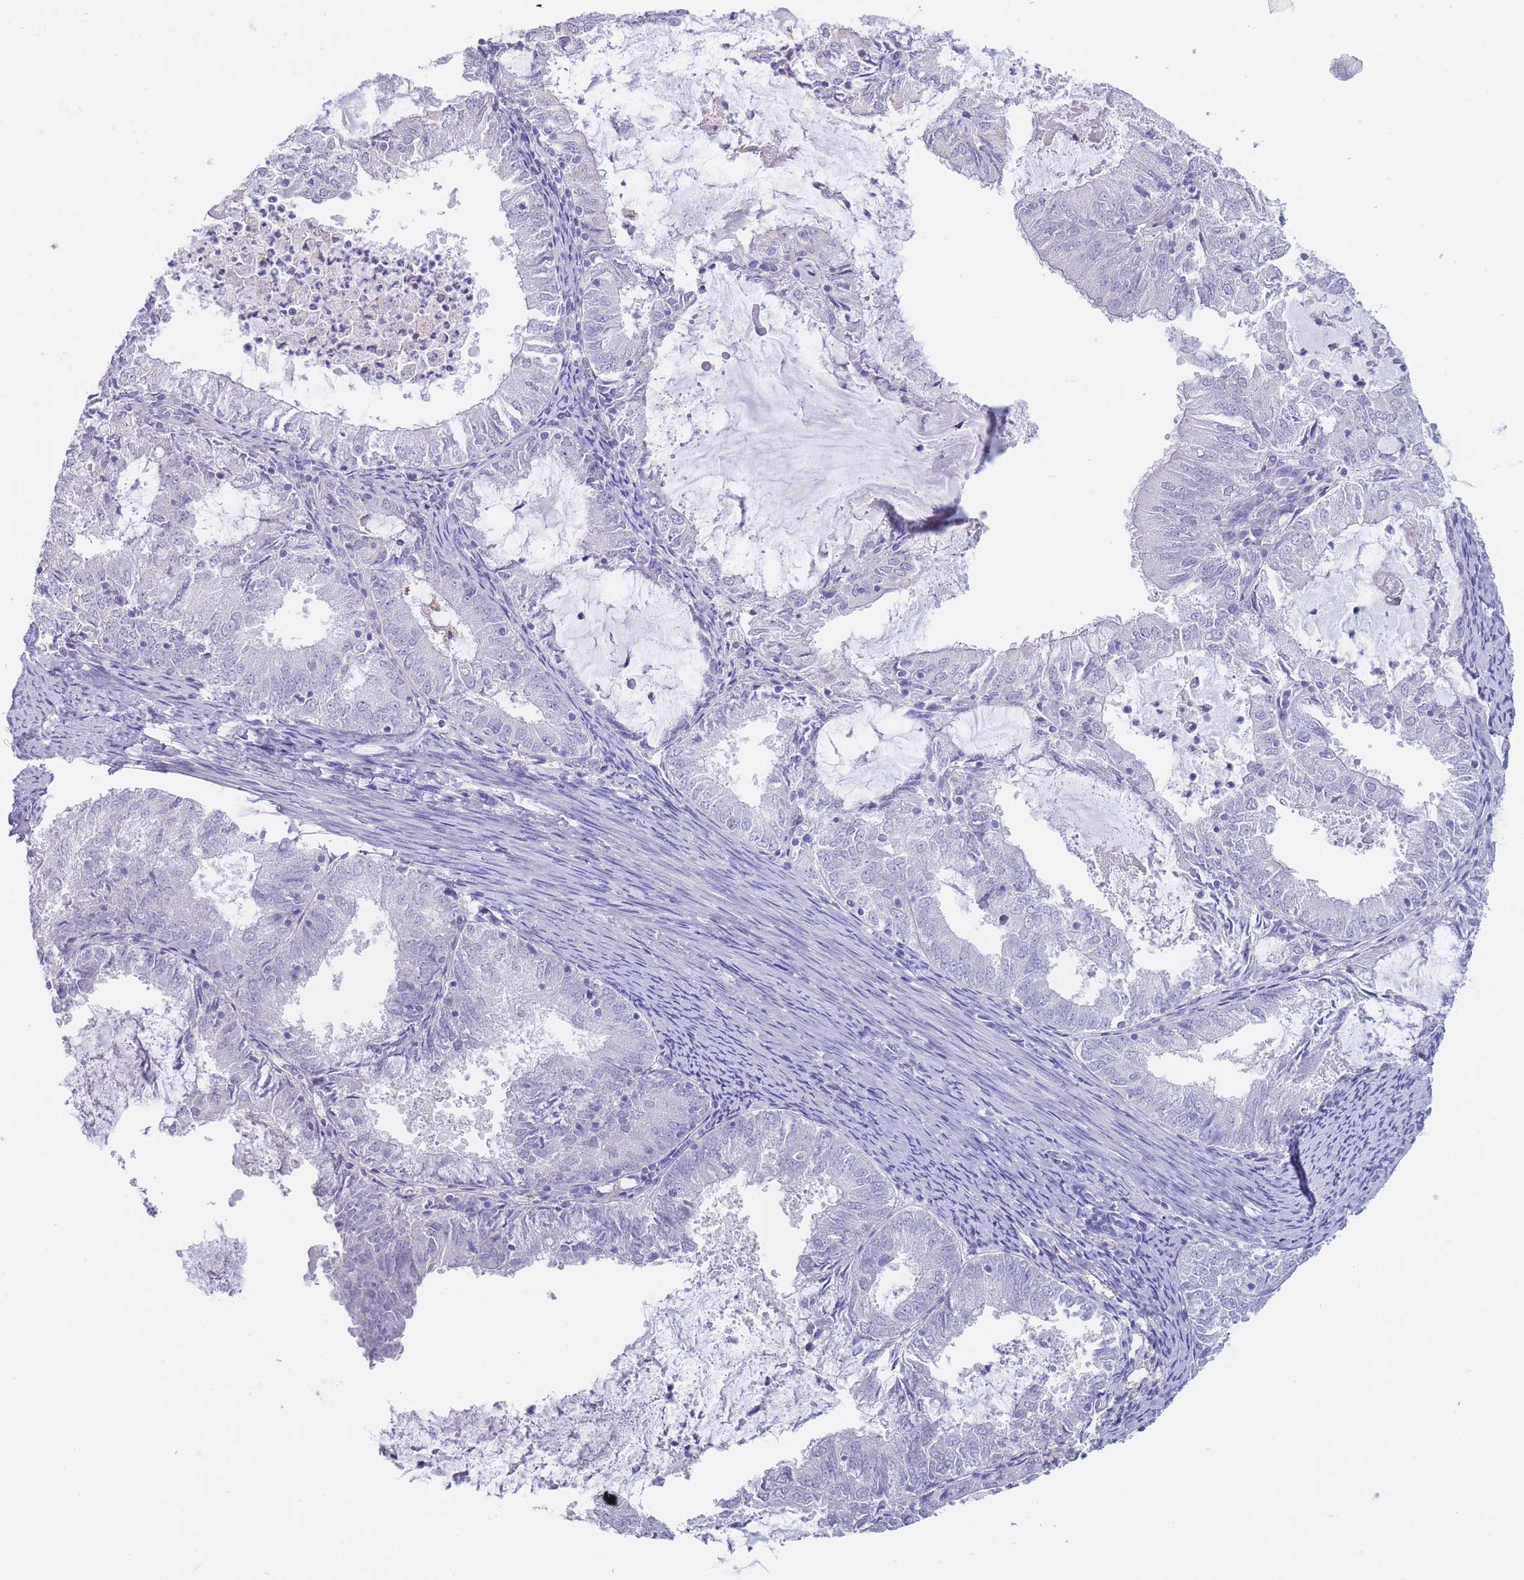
{"staining": {"intensity": "negative", "quantity": "none", "location": "none"}, "tissue": "endometrial cancer", "cell_type": "Tumor cells", "image_type": "cancer", "snomed": [{"axis": "morphology", "description": "Adenocarcinoma, NOS"}, {"axis": "topography", "description": "Endometrium"}], "caption": "Protein analysis of adenocarcinoma (endometrial) exhibits no significant positivity in tumor cells. (Stains: DAB immunohistochemistry with hematoxylin counter stain, Microscopy: brightfield microscopy at high magnification).", "gene": "CD37", "patient": {"sex": "female", "age": 57}}